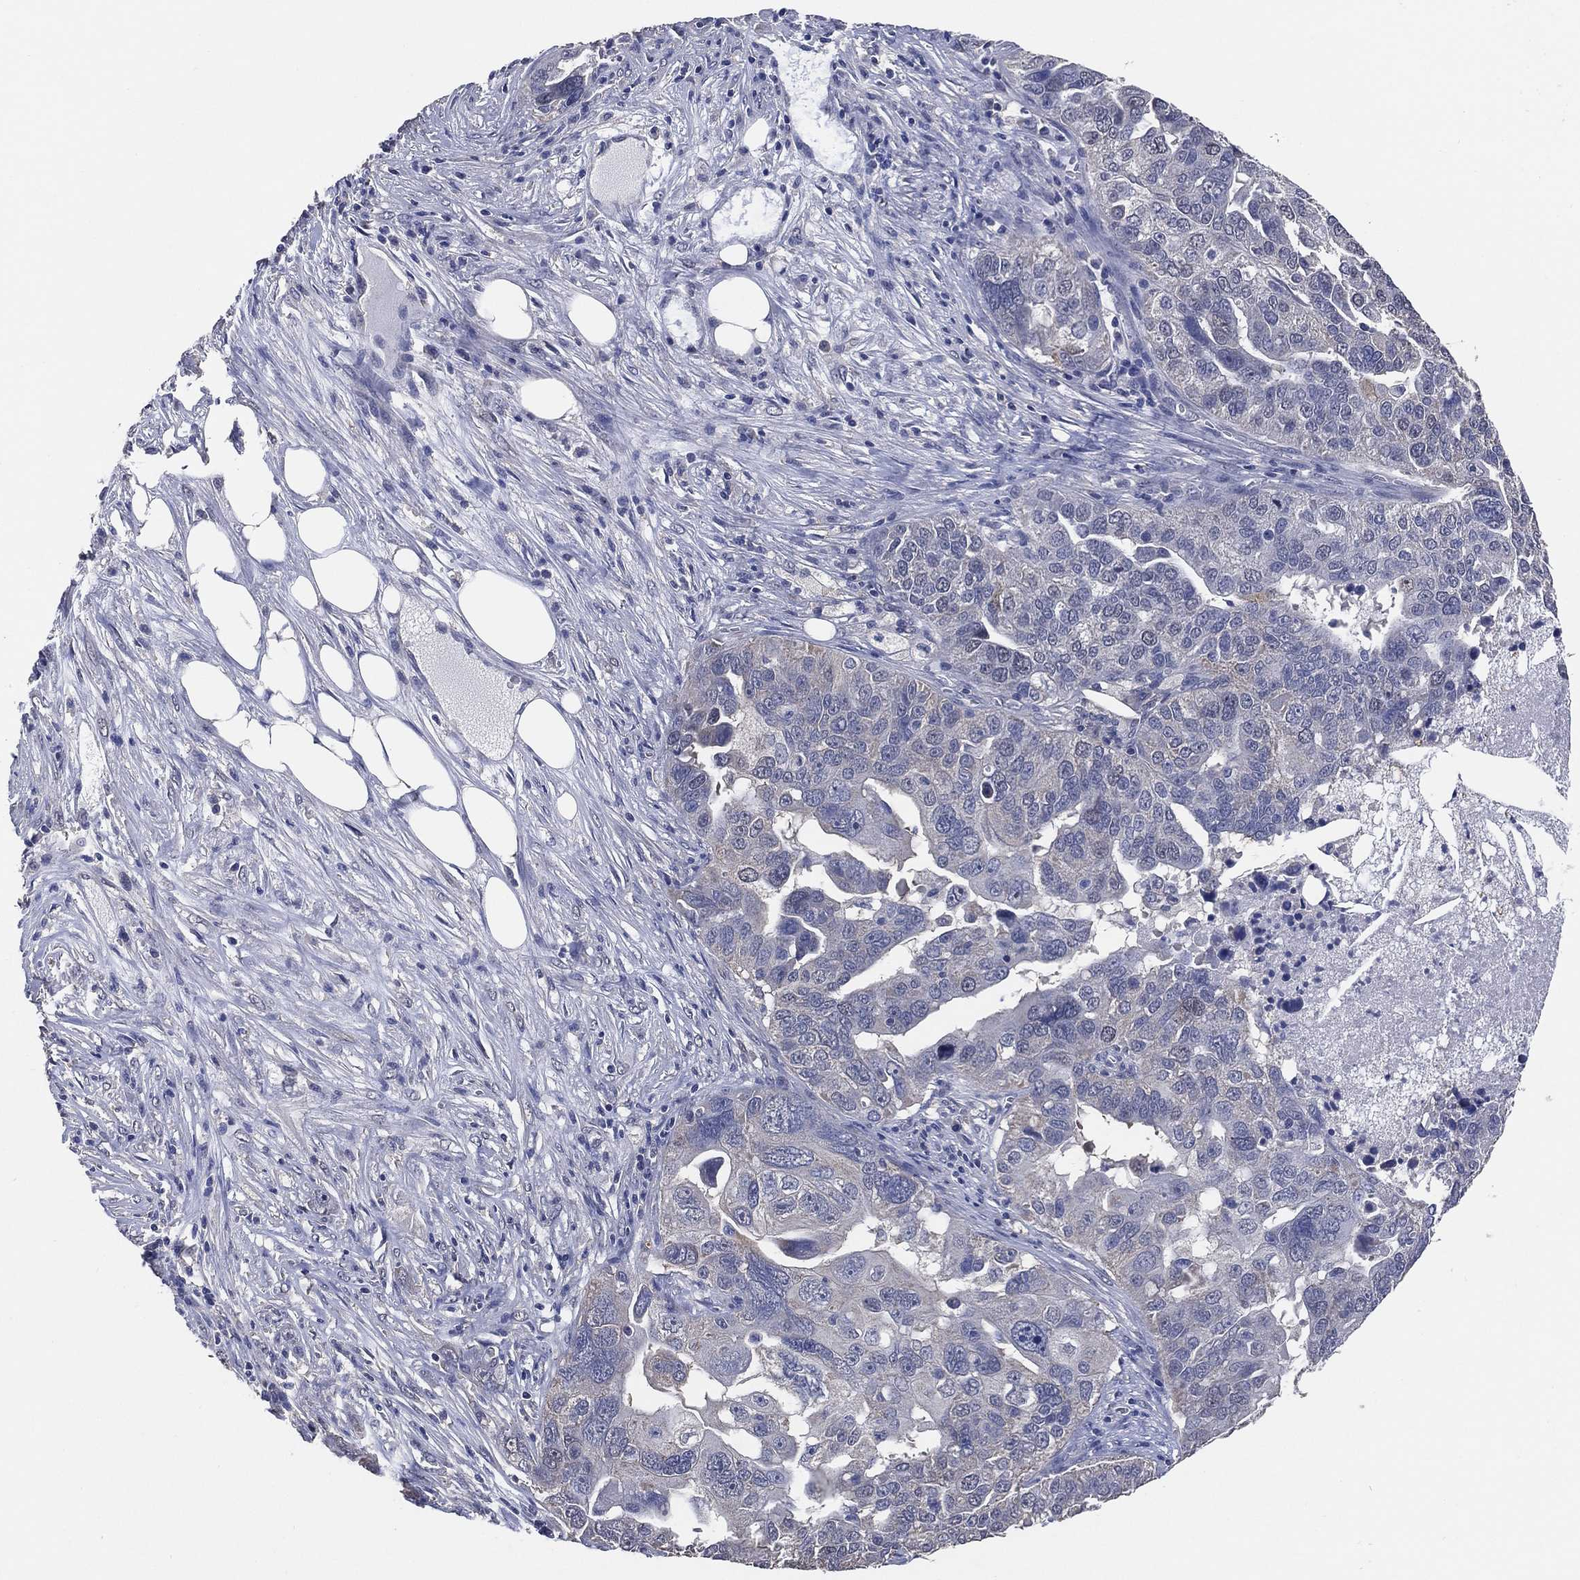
{"staining": {"intensity": "negative", "quantity": "none", "location": "none"}, "tissue": "ovarian cancer", "cell_type": "Tumor cells", "image_type": "cancer", "snomed": [{"axis": "morphology", "description": "Carcinoma, endometroid"}, {"axis": "topography", "description": "Soft tissue"}, {"axis": "topography", "description": "Ovary"}], "caption": "The immunohistochemistry histopathology image has no significant staining in tumor cells of ovarian endometroid carcinoma tissue. Brightfield microscopy of IHC stained with DAB (3,3'-diaminobenzidine) (brown) and hematoxylin (blue), captured at high magnification.", "gene": "KLK5", "patient": {"sex": "female", "age": 52}}